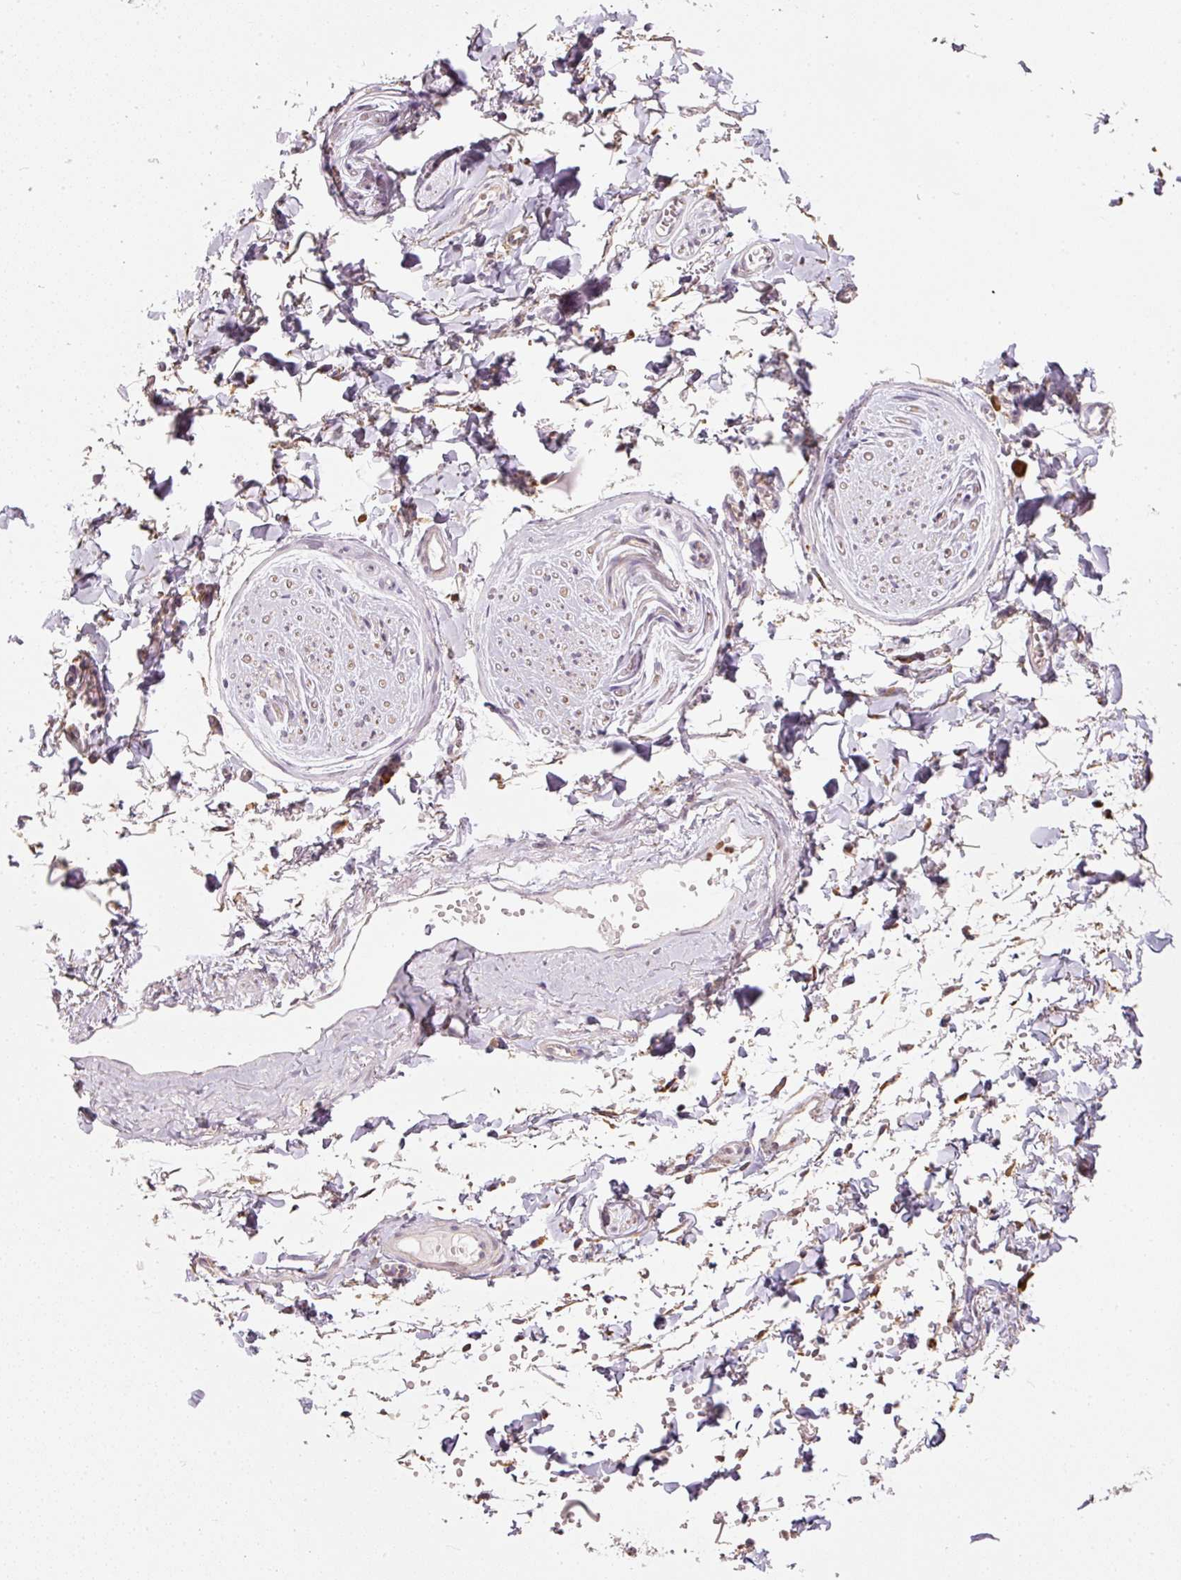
{"staining": {"intensity": "negative", "quantity": "none", "location": "none"}, "tissue": "adipose tissue", "cell_type": "Adipocytes", "image_type": "normal", "snomed": [{"axis": "morphology", "description": "Normal tissue, NOS"}, {"axis": "topography", "description": "Vulva"}, {"axis": "topography", "description": "Vagina"}, {"axis": "topography", "description": "Peripheral nerve tissue"}], "caption": "Adipocytes are negative for brown protein staining in benign adipose tissue. (DAB (3,3'-diaminobenzidine) immunohistochemistry with hematoxylin counter stain).", "gene": "MTHFD1L", "patient": {"sex": "female", "age": 66}}